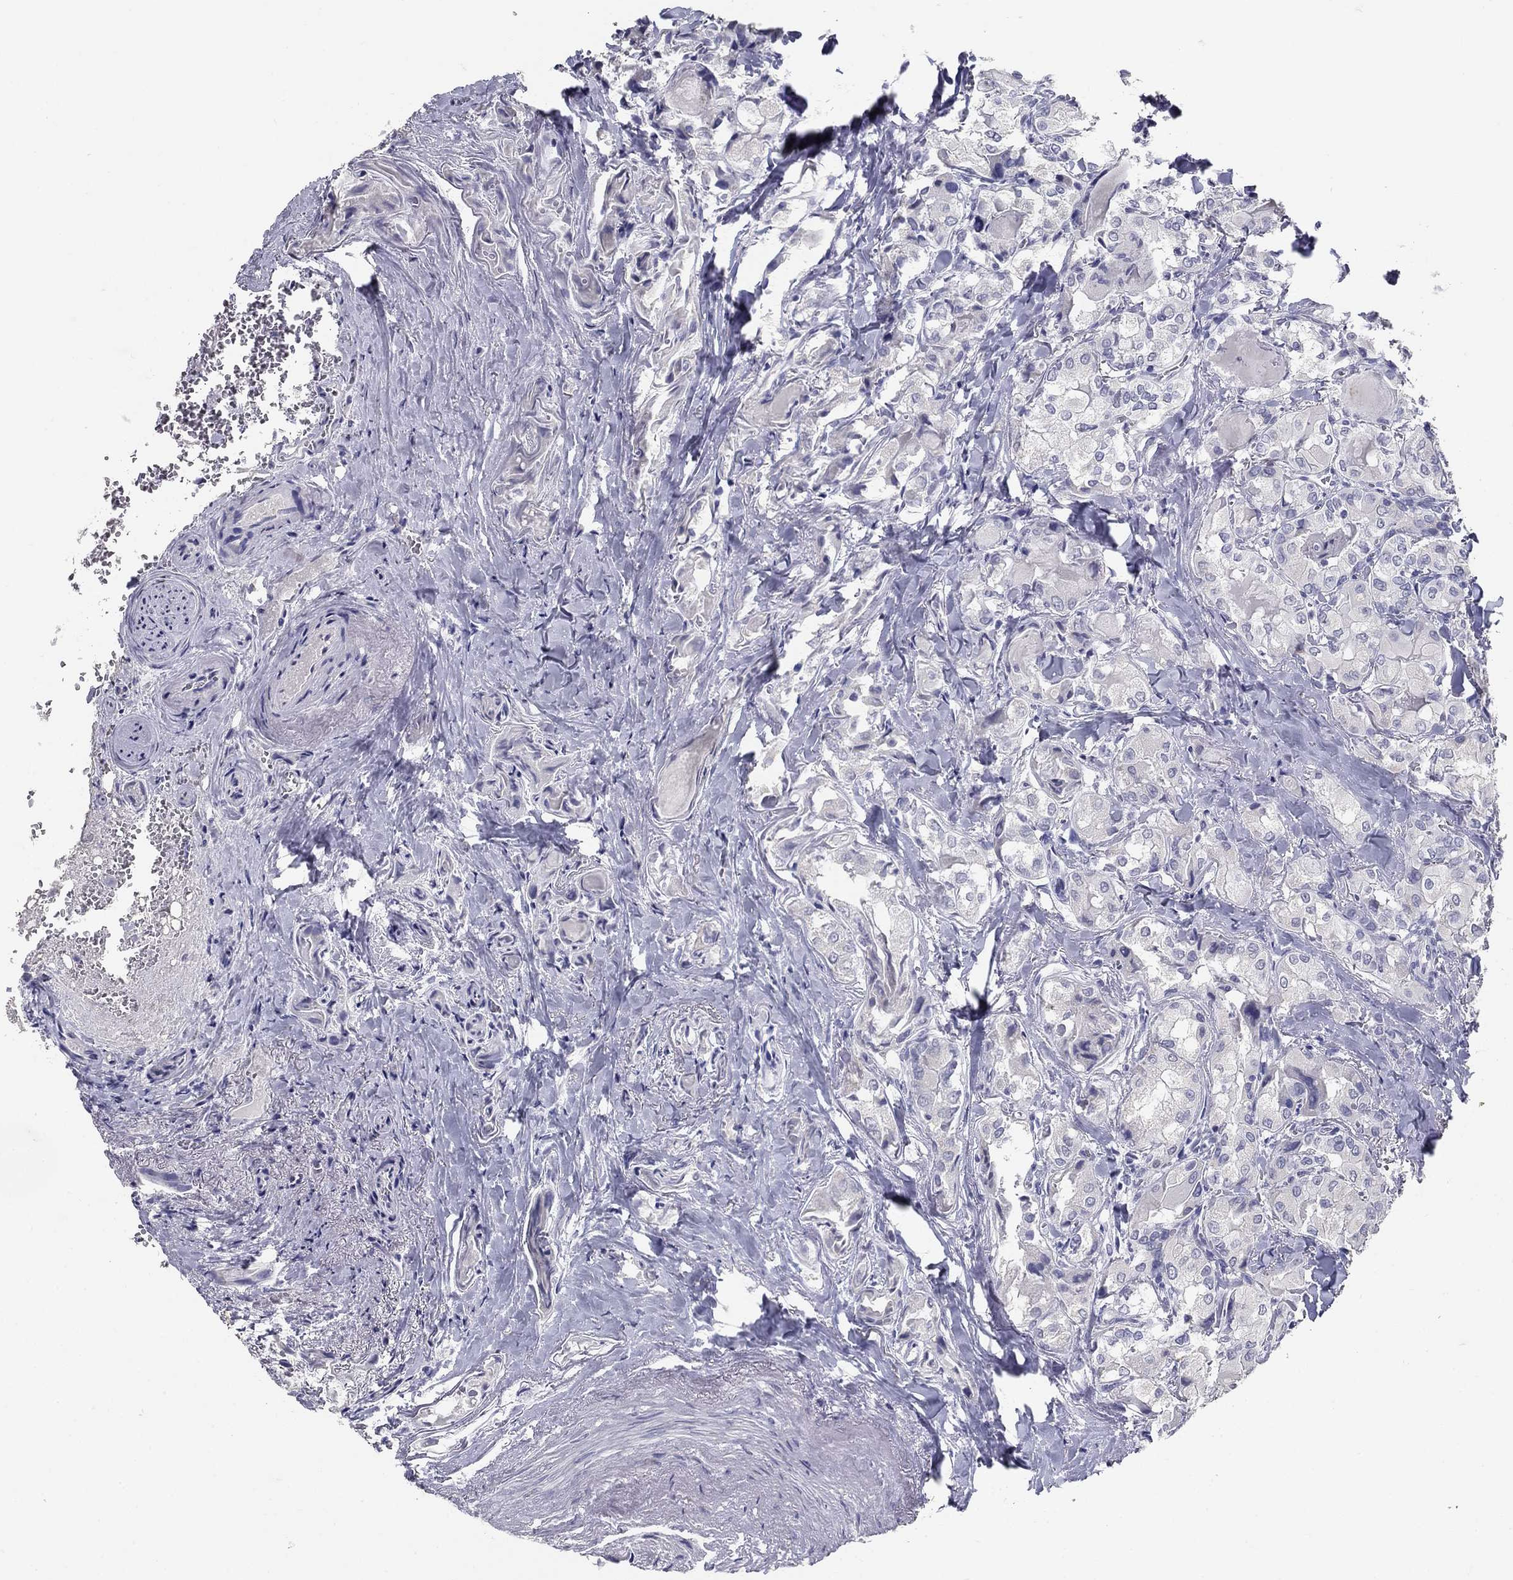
{"staining": {"intensity": "negative", "quantity": "none", "location": "none"}, "tissue": "thyroid cancer", "cell_type": "Tumor cells", "image_type": "cancer", "snomed": [{"axis": "morphology", "description": "Normal tissue, NOS"}, {"axis": "morphology", "description": "Papillary adenocarcinoma, NOS"}, {"axis": "topography", "description": "Thyroid gland"}], "caption": "A micrograph of thyroid cancer stained for a protein shows no brown staining in tumor cells. Nuclei are stained in blue.", "gene": "POMC", "patient": {"sex": "female", "age": 66}}